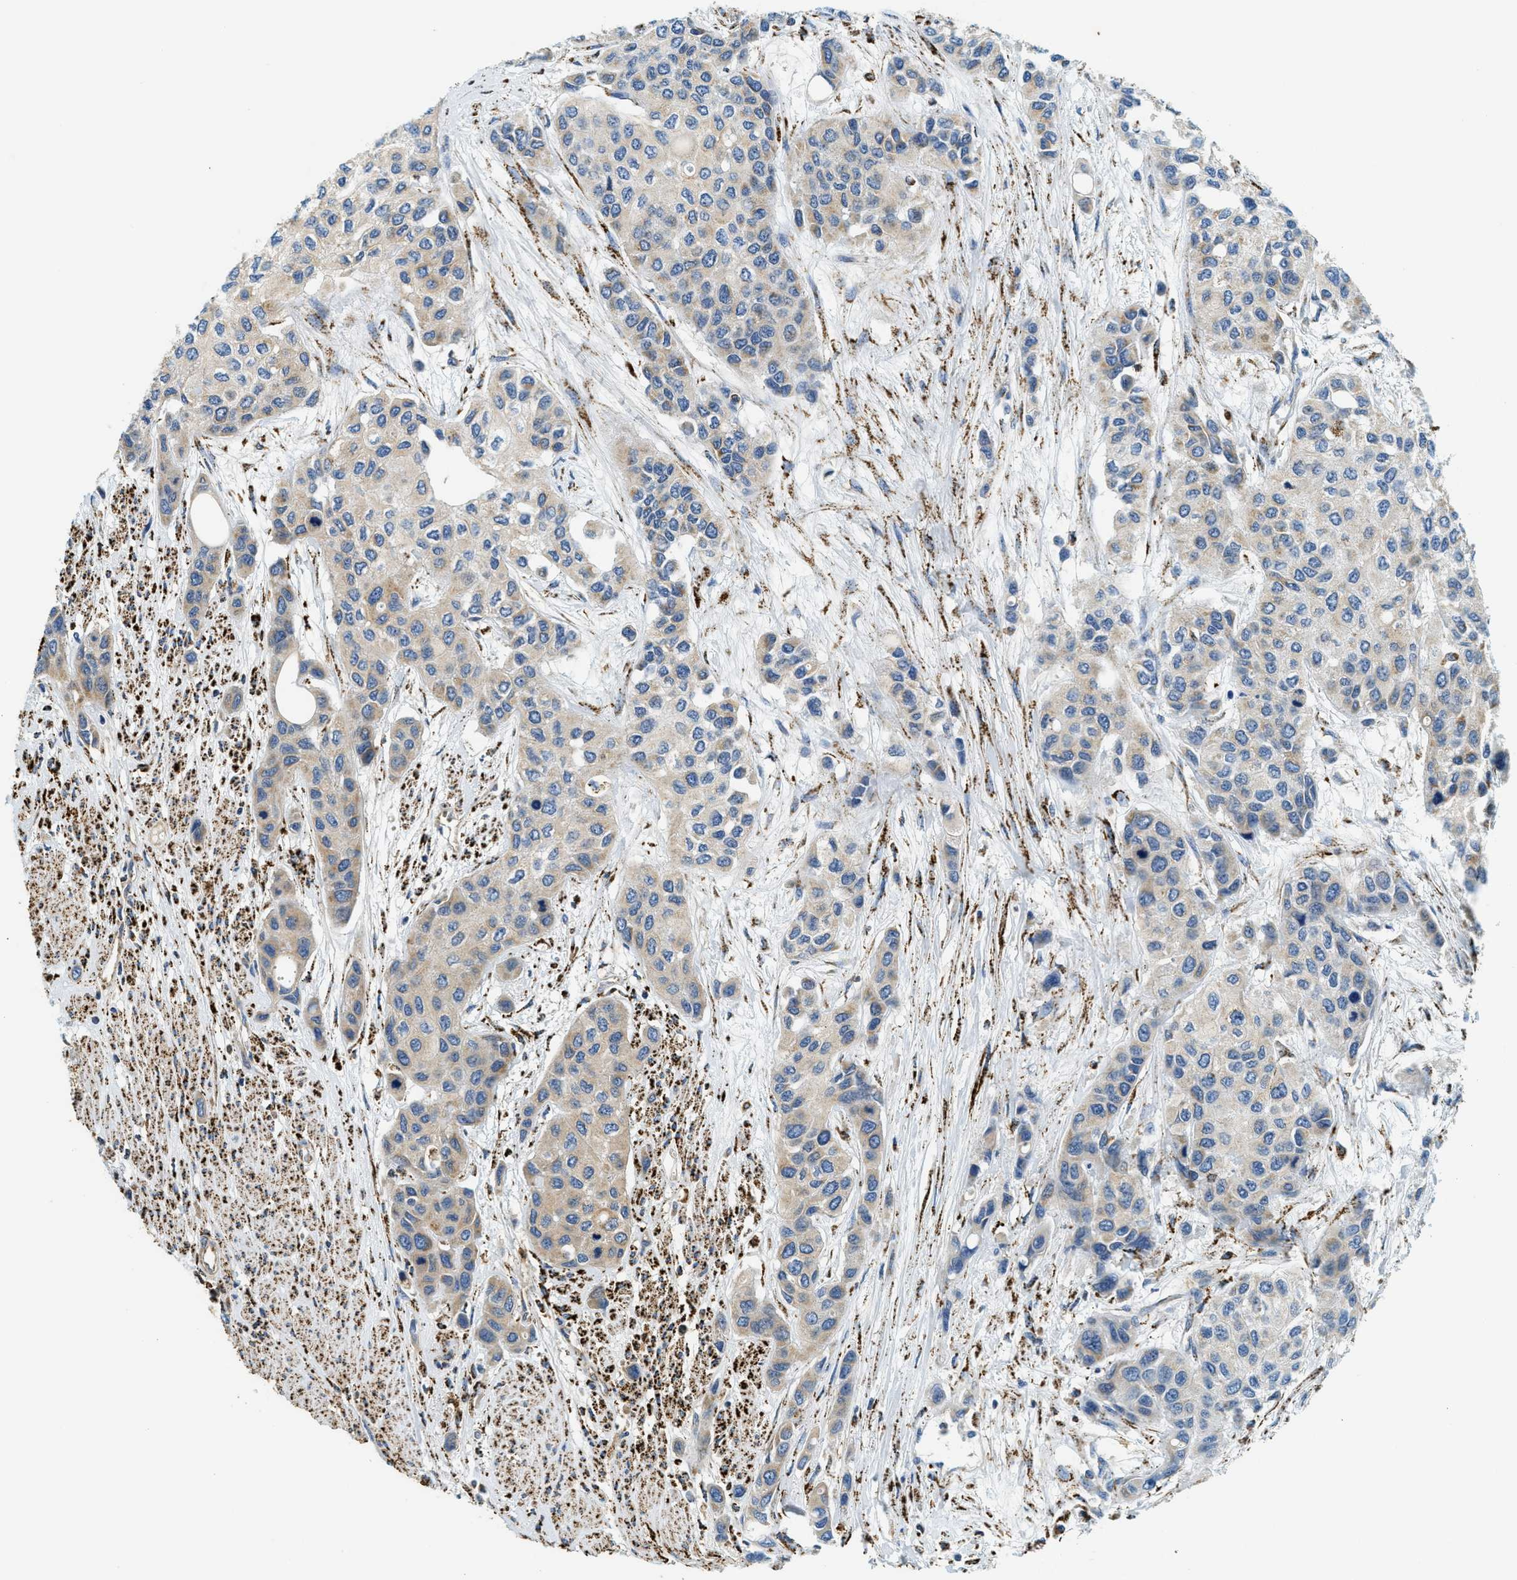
{"staining": {"intensity": "weak", "quantity": "25%-75%", "location": "cytoplasmic/membranous"}, "tissue": "urothelial cancer", "cell_type": "Tumor cells", "image_type": "cancer", "snomed": [{"axis": "morphology", "description": "Urothelial carcinoma, High grade"}, {"axis": "topography", "description": "Urinary bladder"}], "caption": "Urothelial cancer stained for a protein (brown) displays weak cytoplasmic/membranous positive expression in about 25%-75% of tumor cells.", "gene": "HLCS", "patient": {"sex": "female", "age": 56}}